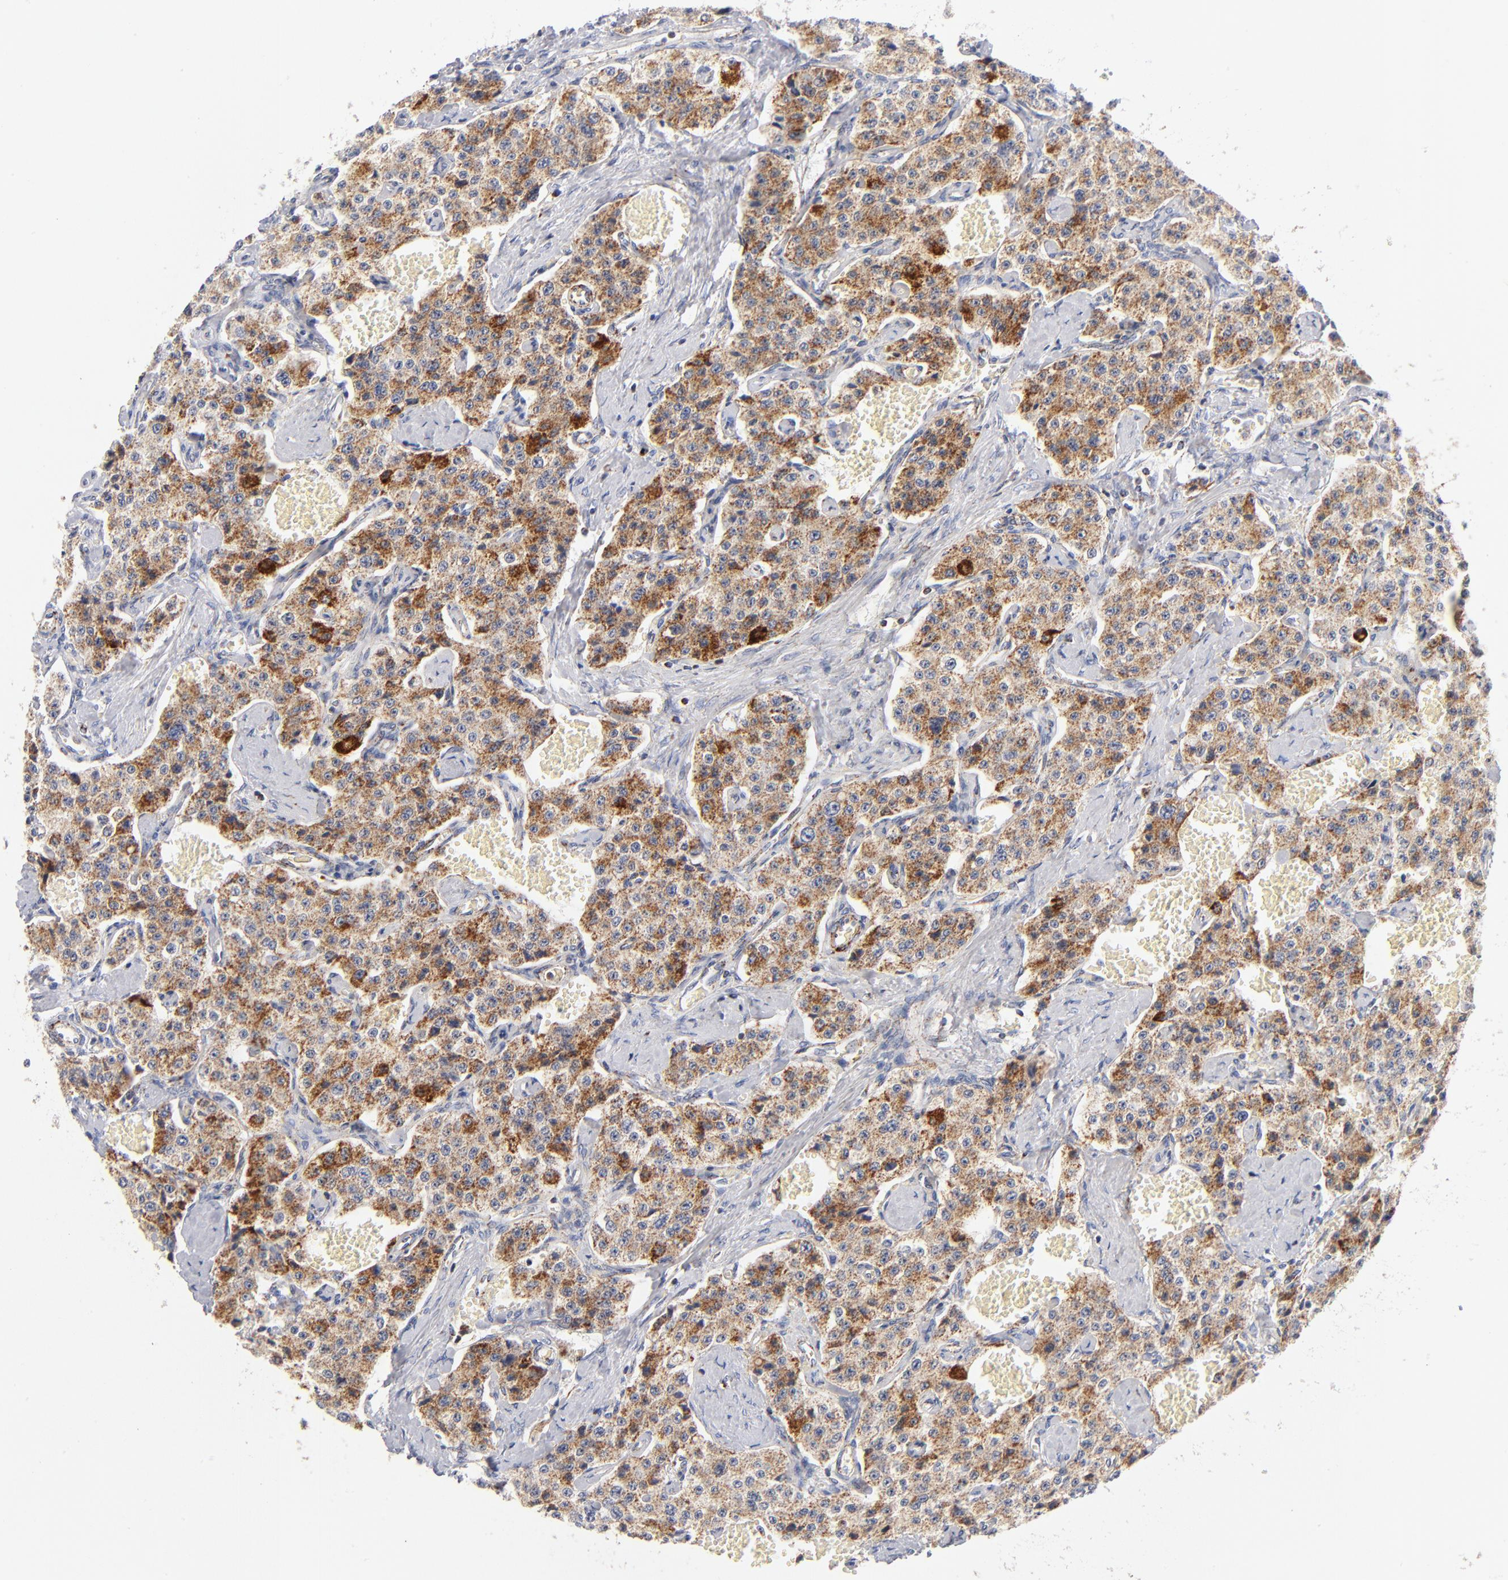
{"staining": {"intensity": "moderate", "quantity": ">75%", "location": "cytoplasmic/membranous"}, "tissue": "carcinoid", "cell_type": "Tumor cells", "image_type": "cancer", "snomed": [{"axis": "morphology", "description": "Carcinoid, malignant, NOS"}, {"axis": "topography", "description": "Small intestine"}], "caption": "Carcinoid (malignant) was stained to show a protein in brown. There is medium levels of moderate cytoplasmic/membranous staining in about >75% of tumor cells.", "gene": "DLAT", "patient": {"sex": "male", "age": 52}}